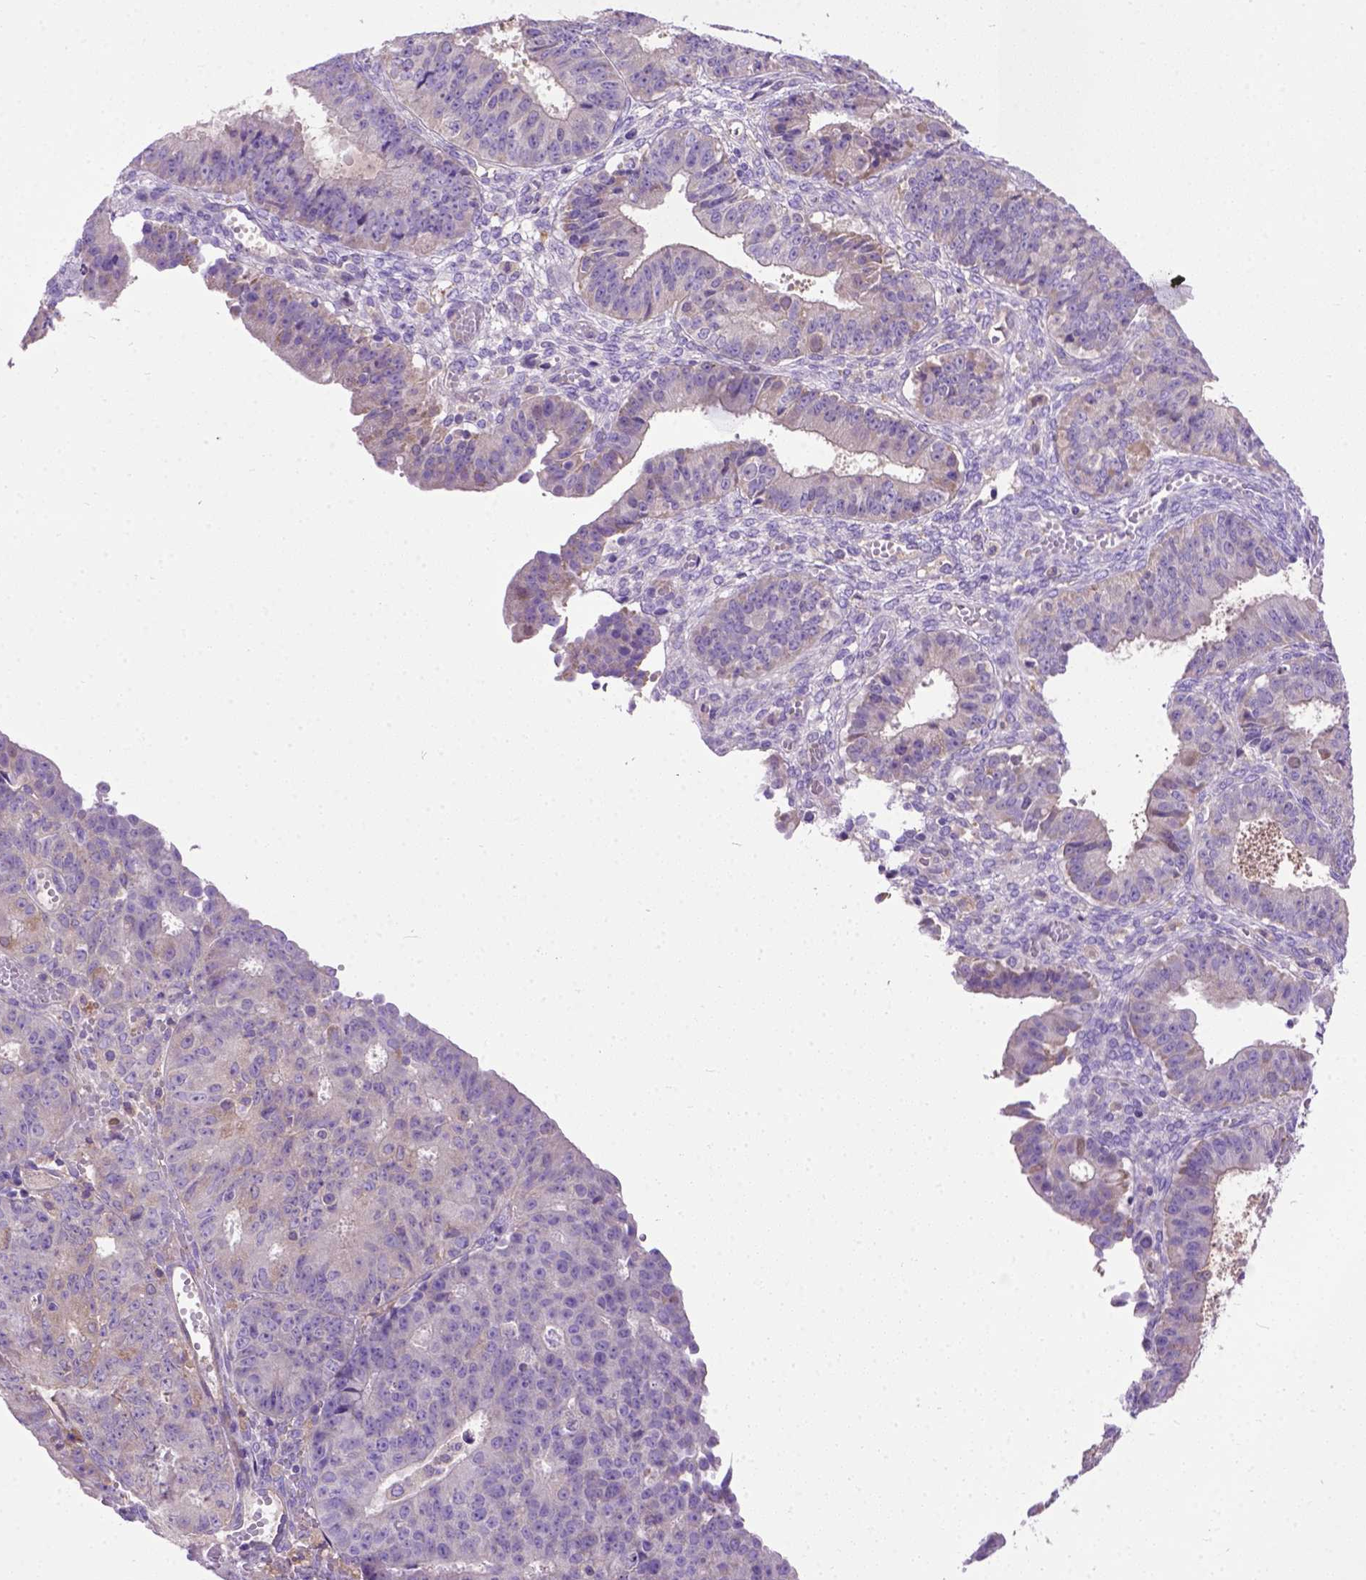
{"staining": {"intensity": "moderate", "quantity": "<25%", "location": "cytoplasmic/membranous"}, "tissue": "ovarian cancer", "cell_type": "Tumor cells", "image_type": "cancer", "snomed": [{"axis": "morphology", "description": "Carcinoma, endometroid"}, {"axis": "topography", "description": "Ovary"}], "caption": "The immunohistochemical stain highlights moderate cytoplasmic/membranous positivity in tumor cells of ovarian cancer tissue. (Stains: DAB (3,3'-diaminobenzidine) in brown, nuclei in blue, Microscopy: brightfield microscopy at high magnification).", "gene": "SEMA4F", "patient": {"sex": "female", "age": 42}}